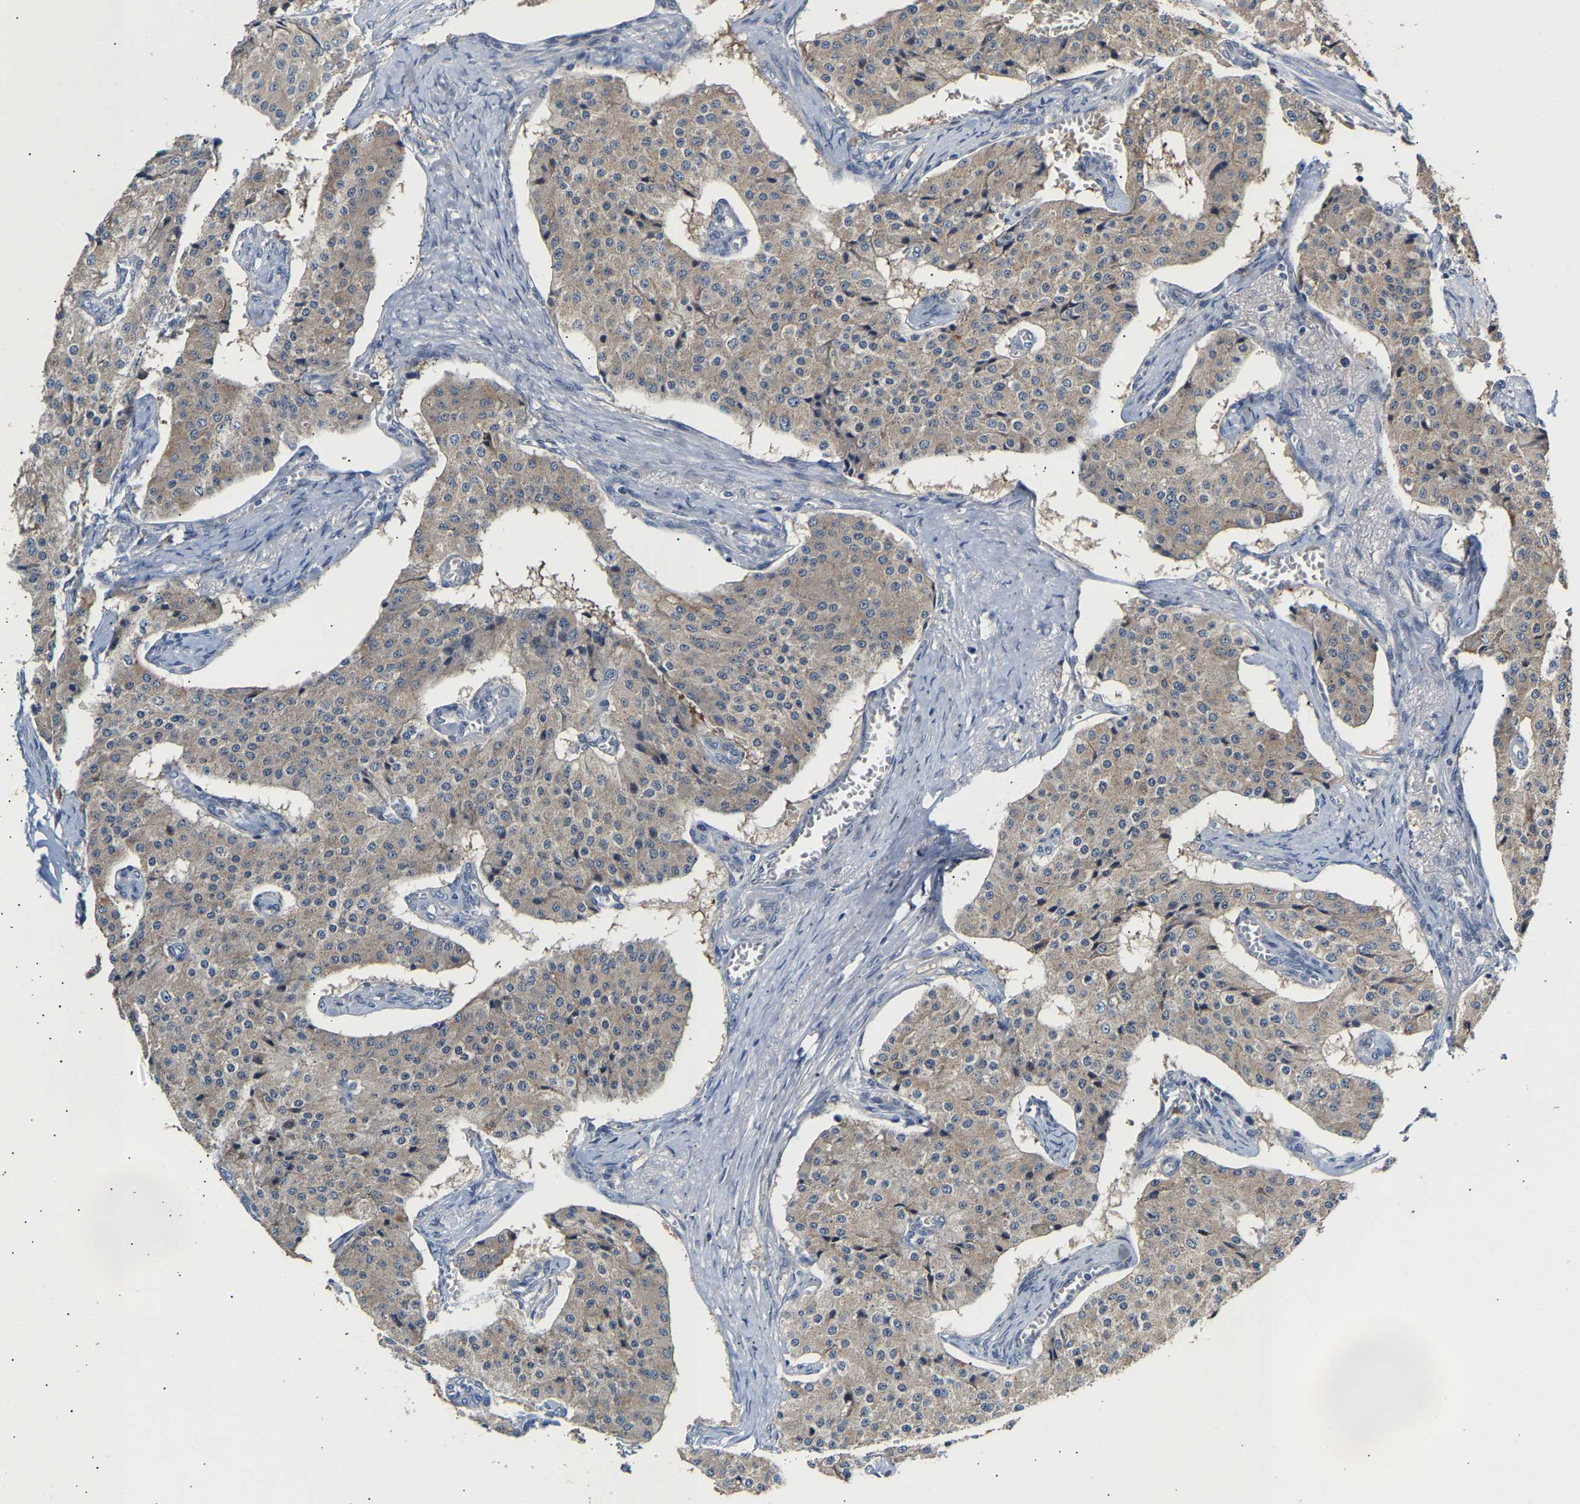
{"staining": {"intensity": "weak", "quantity": "25%-75%", "location": "cytoplasmic/membranous"}, "tissue": "carcinoid", "cell_type": "Tumor cells", "image_type": "cancer", "snomed": [{"axis": "morphology", "description": "Carcinoid, malignant, NOS"}, {"axis": "topography", "description": "Colon"}], "caption": "A micrograph of carcinoid stained for a protein displays weak cytoplasmic/membranous brown staining in tumor cells.", "gene": "KASH5", "patient": {"sex": "female", "age": 52}}